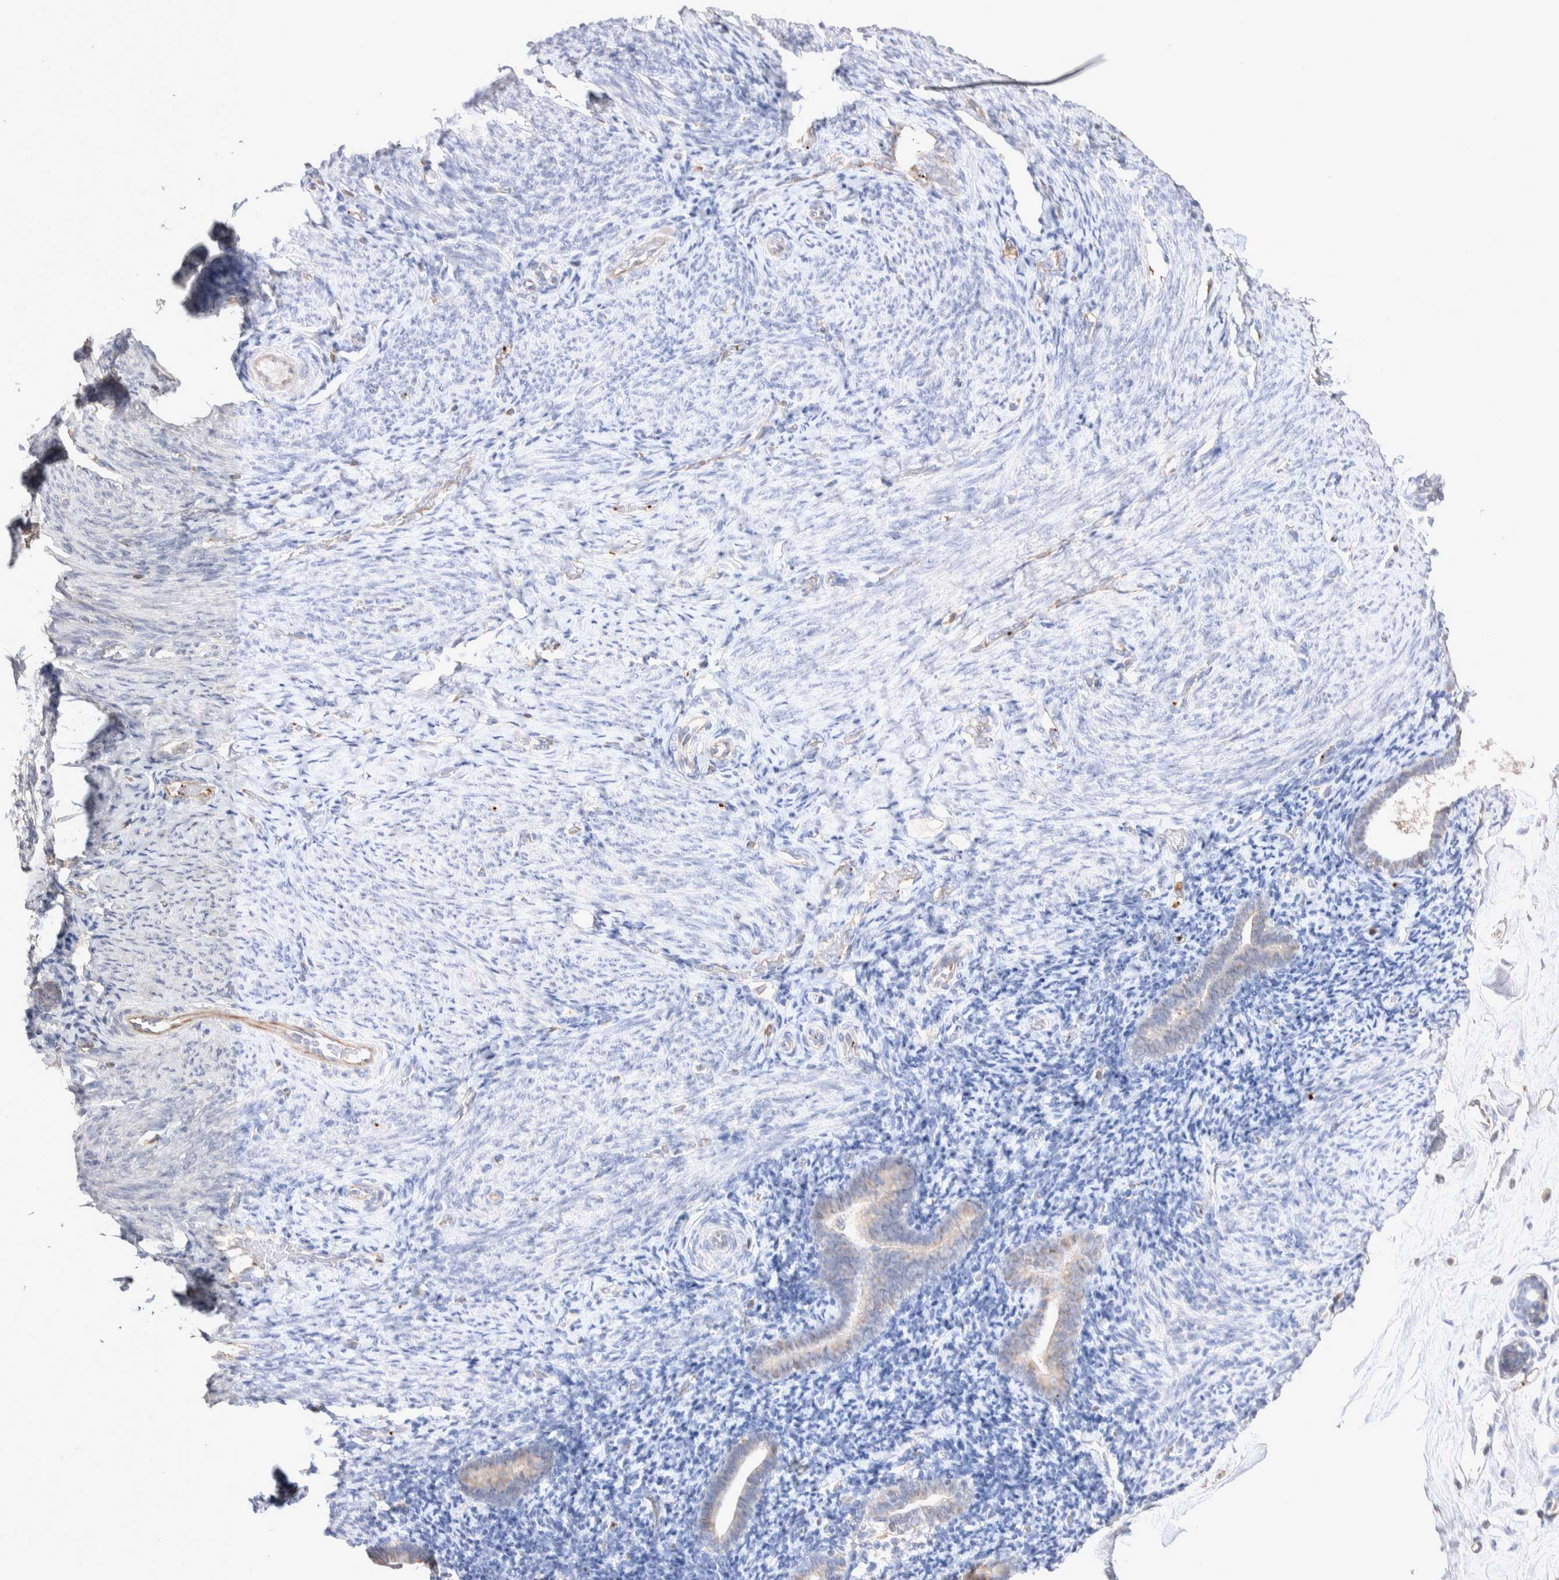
{"staining": {"intensity": "negative", "quantity": "none", "location": "none"}, "tissue": "endometrium", "cell_type": "Cells in endometrial stroma", "image_type": "normal", "snomed": [{"axis": "morphology", "description": "Normal tissue, NOS"}, {"axis": "topography", "description": "Endometrium"}], "caption": "Cells in endometrial stroma show no significant staining in benign endometrium. (DAB immunohistochemistry (IHC) with hematoxylin counter stain).", "gene": "FFAR2", "patient": {"sex": "female", "age": 51}}